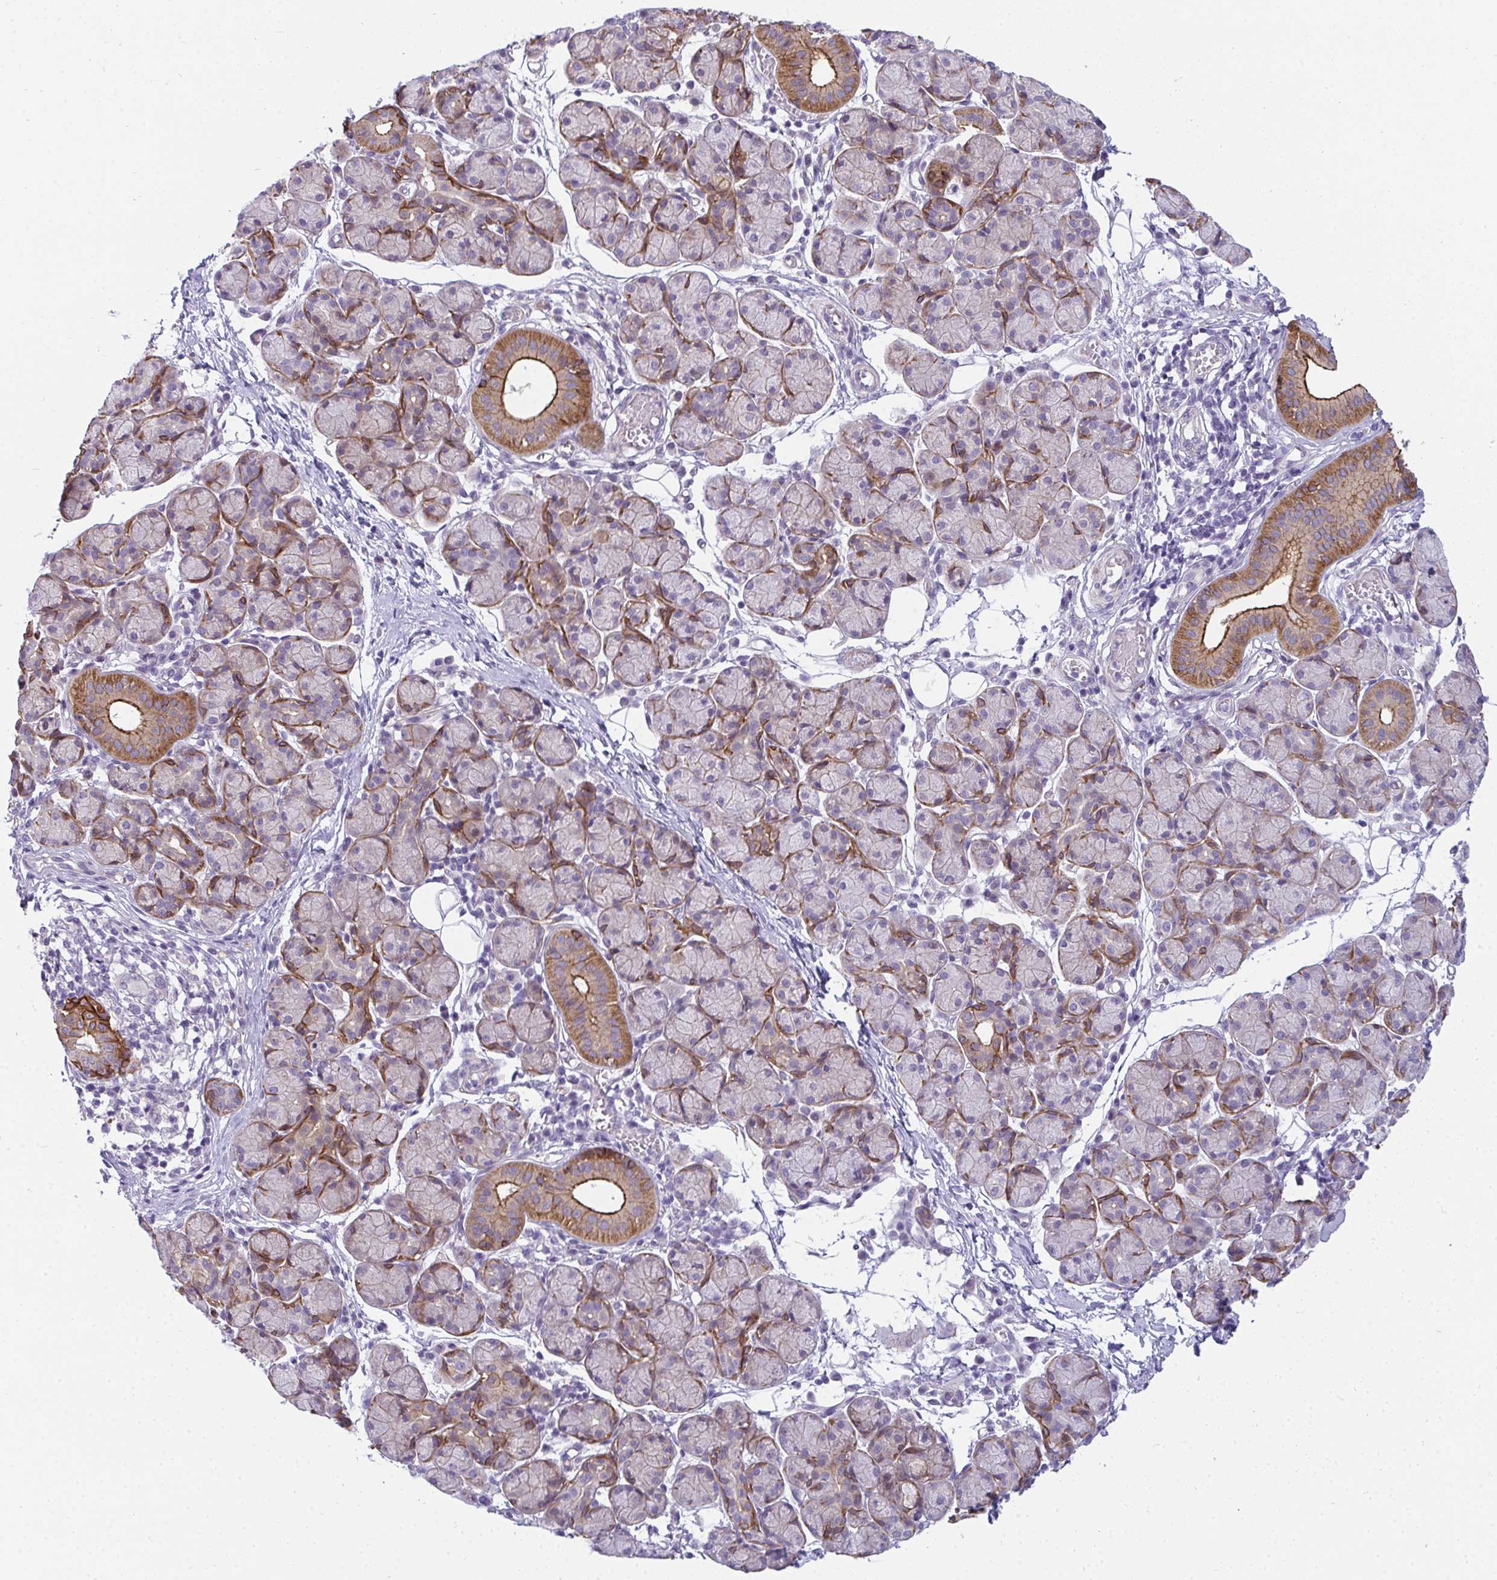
{"staining": {"intensity": "moderate", "quantity": "<25%", "location": "cytoplasmic/membranous"}, "tissue": "salivary gland", "cell_type": "Glandular cells", "image_type": "normal", "snomed": [{"axis": "morphology", "description": "Normal tissue, NOS"}, {"axis": "morphology", "description": "Inflammation, NOS"}, {"axis": "topography", "description": "Lymph node"}, {"axis": "topography", "description": "Salivary gland"}], "caption": "Salivary gland stained with immunohistochemistry (IHC) demonstrates moderate cytoplasmic/membranous positivity in approximately <25% of glandular cells.", "gene": "AK5", "patient": {"sex": "male", "age": 3}}